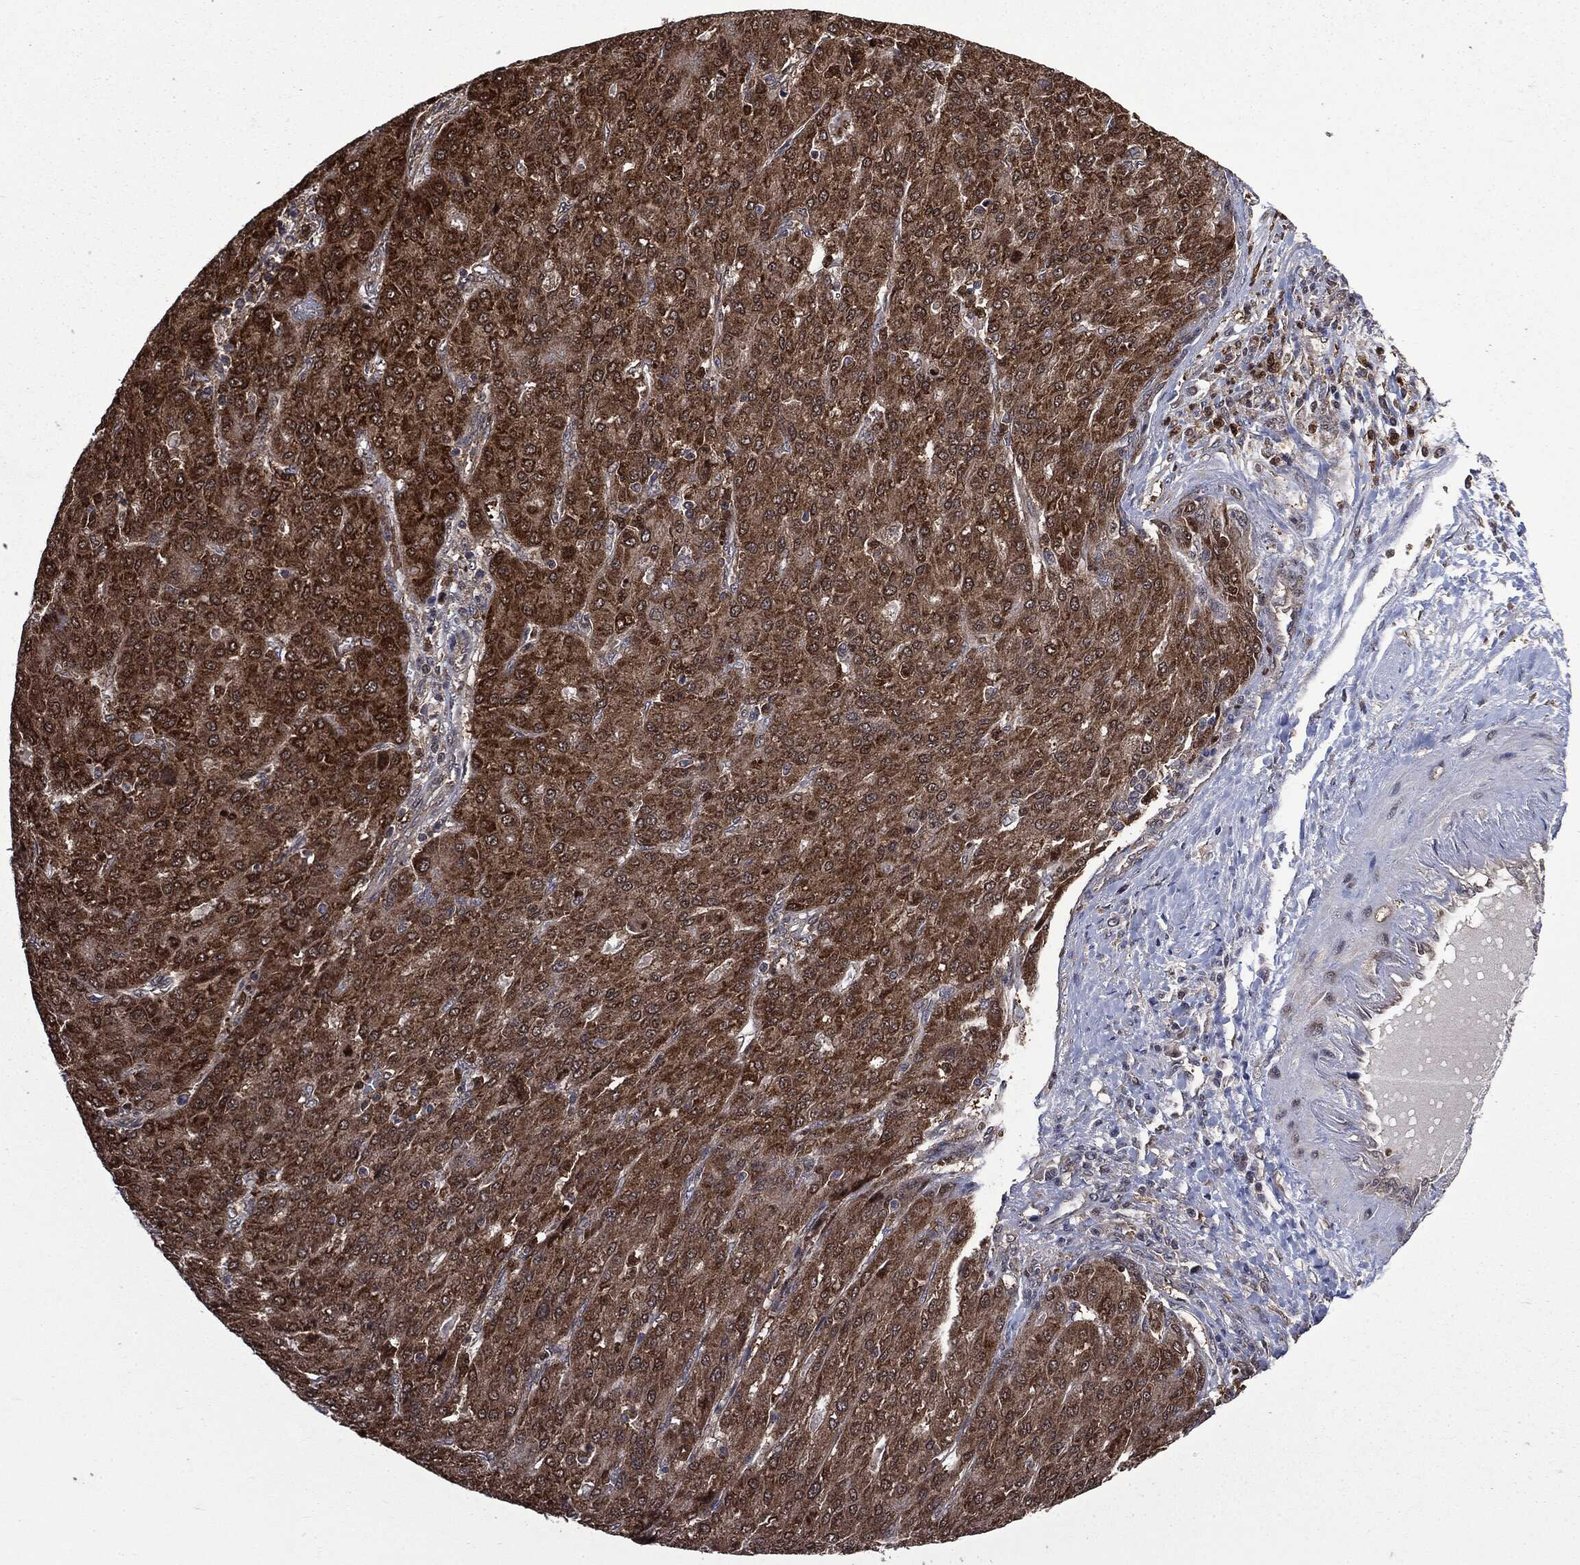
{"staining": {"intensity": "strong", "quantity": ">75%", "location": "cytoplasmic/membranous"}, "tissue": "liver cancer", "cell_type": "Tumor cells", "image_type": "cancer", "snomed": [{"axis": "morphology", "description": "Carcinoma, Hepatocellular, NOS"}, {"axis": "topography", "description": "Liver"}], "caption": "Strong cytoplasmic/membranous protein staining is seen in approximately >75% of tumor cells in liver cancer.", "gene": "GPI", "patient": {"sex": "male", "age": 65}}